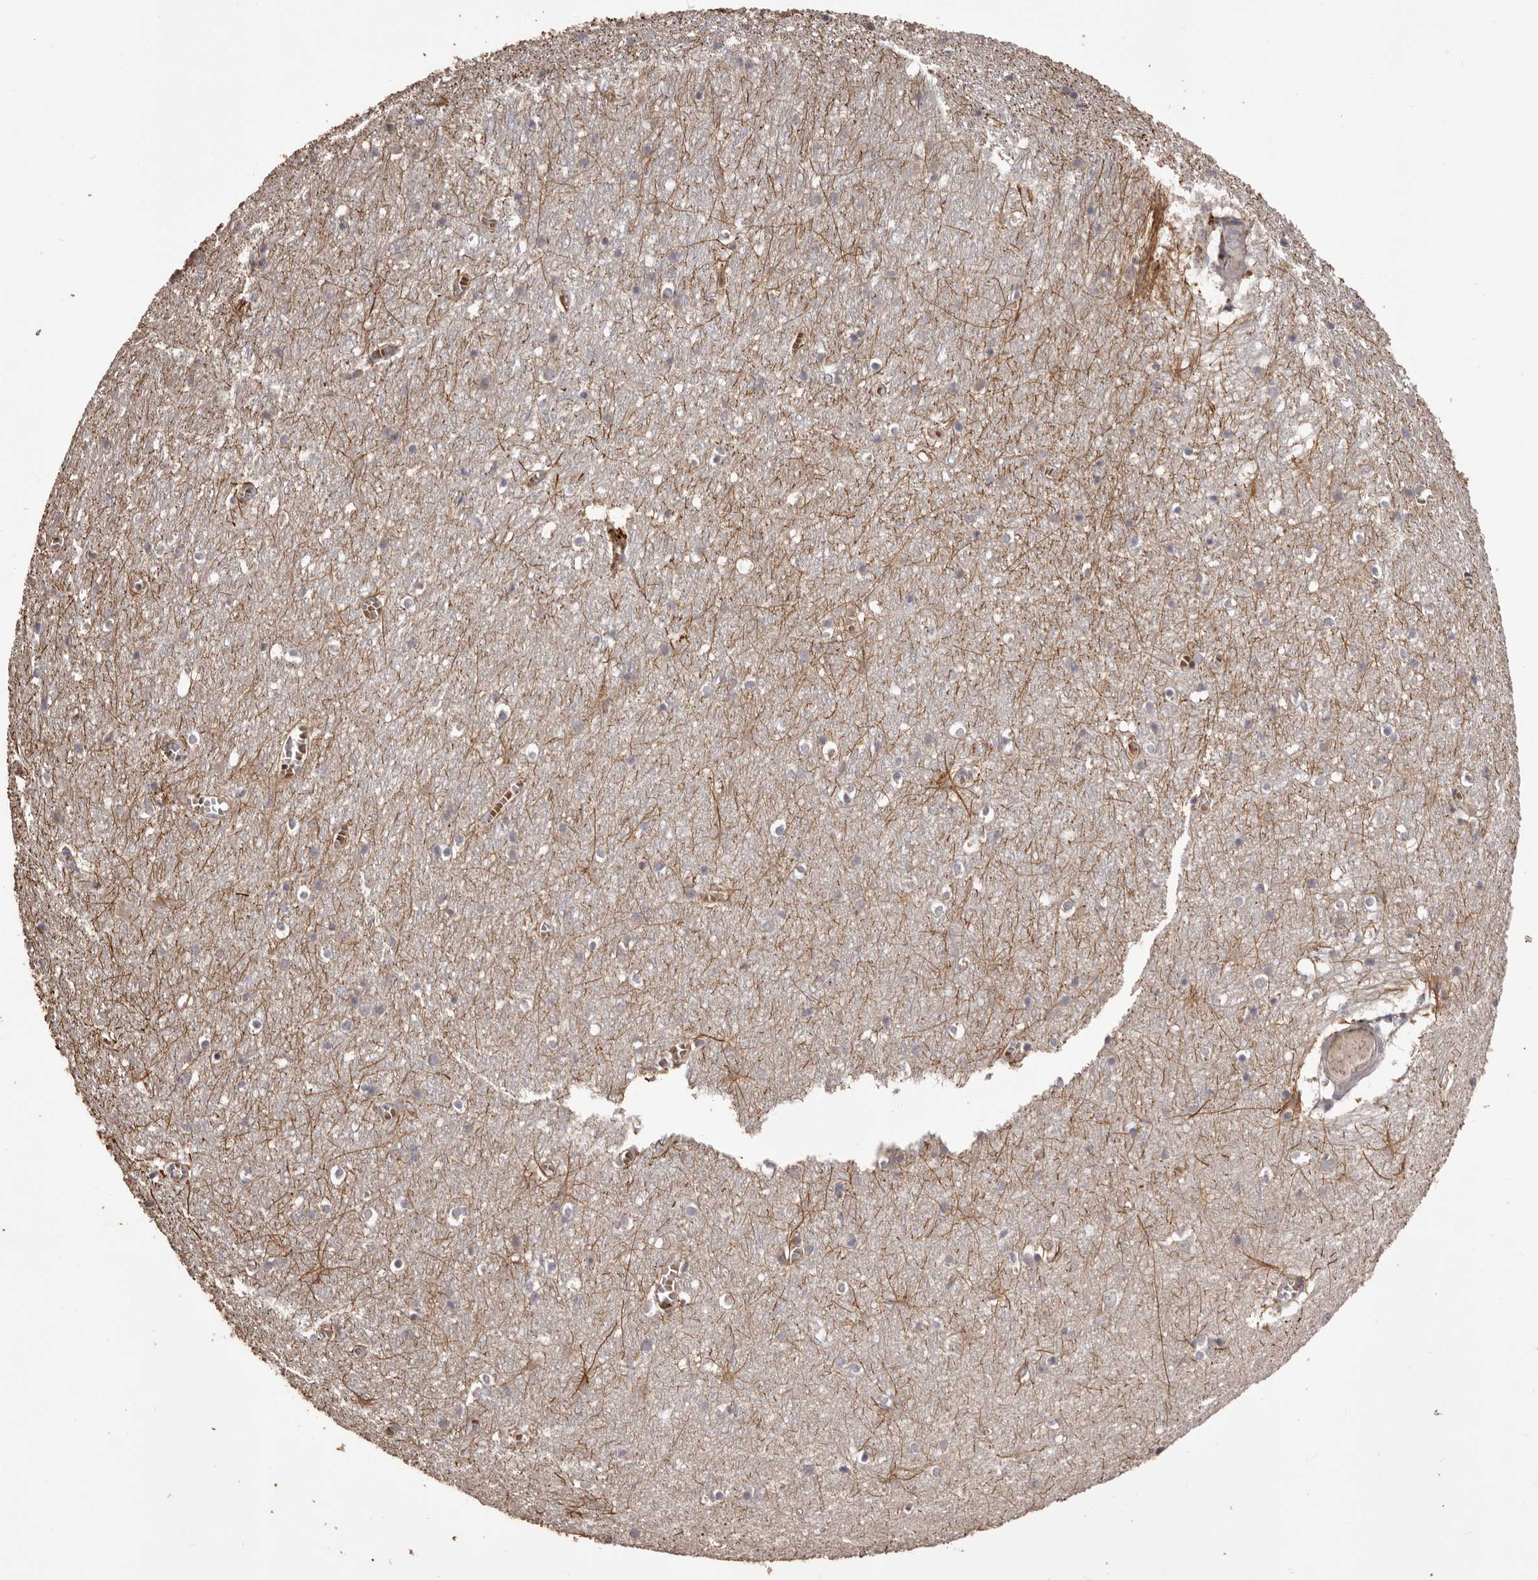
{"staining": {"intensity": "weak", "quantity": "<25%", "location": "cytoplasmic/membranous"}, "tissue": "cerebral cortex", "cell_type": "Endothelial cells", "image_type": "normal", "snomed": [{"axis": "morphology", "description": "Normal tissue, NOS"}, {"axis": "topography", "description": "Cerebral cortex"}], "caption": "The photomicrograph shows no significant positivity in endothelial cells of cerebral cortex.", "gene": "QRSL1", "patient": {"sex": "female", "age": 64}}